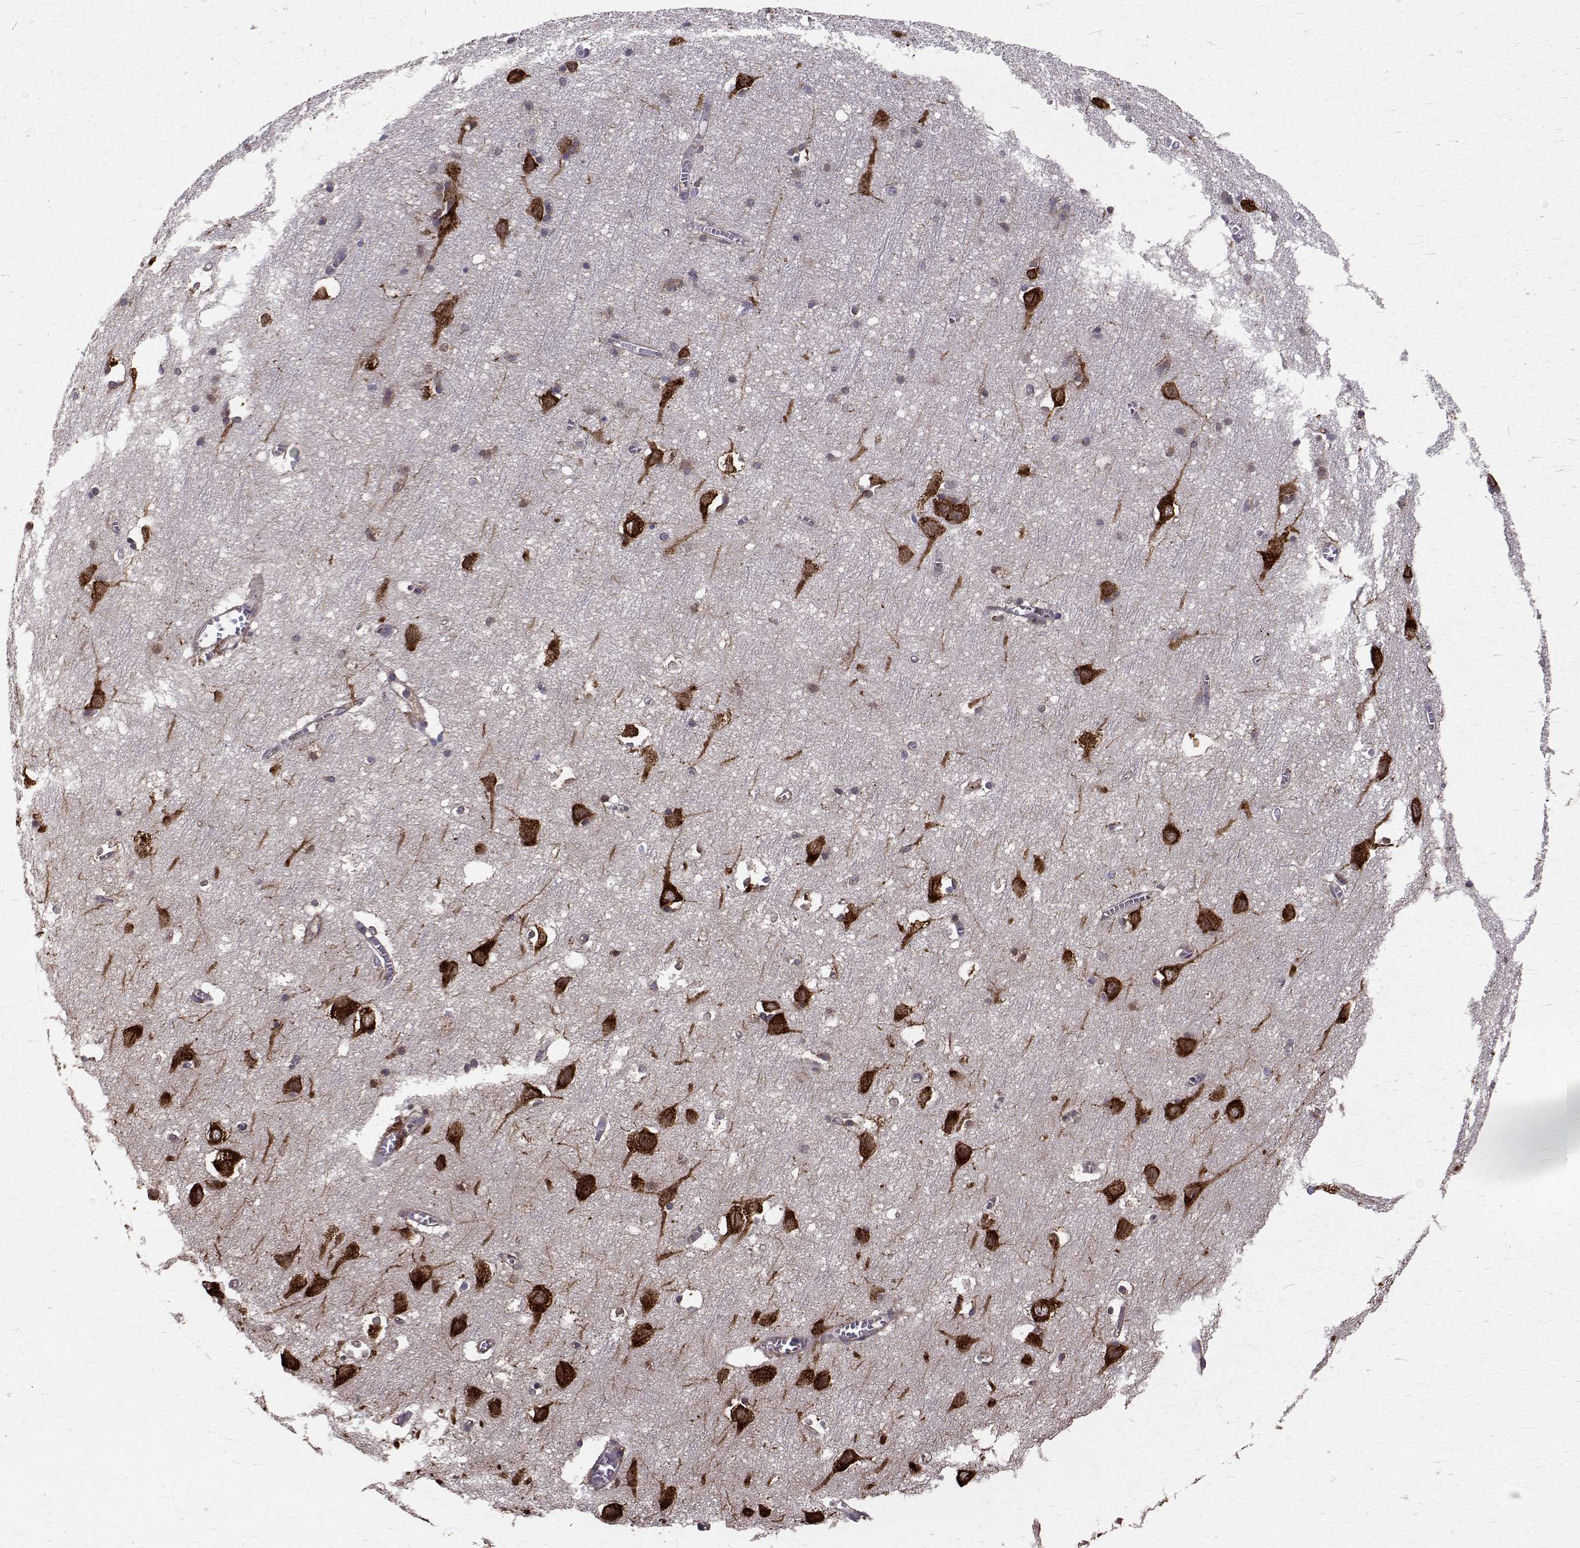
{"staining": {"intensity": "negative", "quantity": "none", "location": "none"}, "tissue": "cerebral cortex", "cell_type": "Endothelial cells", "image_type": "normal", "snomed": [{"axis": "morphology", "description": "Normal tissue, NOS"}, {"axis": "topography", "description": "Cerebral cortex"}], "caption": "Image shows no significant protein staining in endothelial cells of normal cerebral cortex.", "gene": "FARSB", "patient": {"sex": "male", "age": 70}}